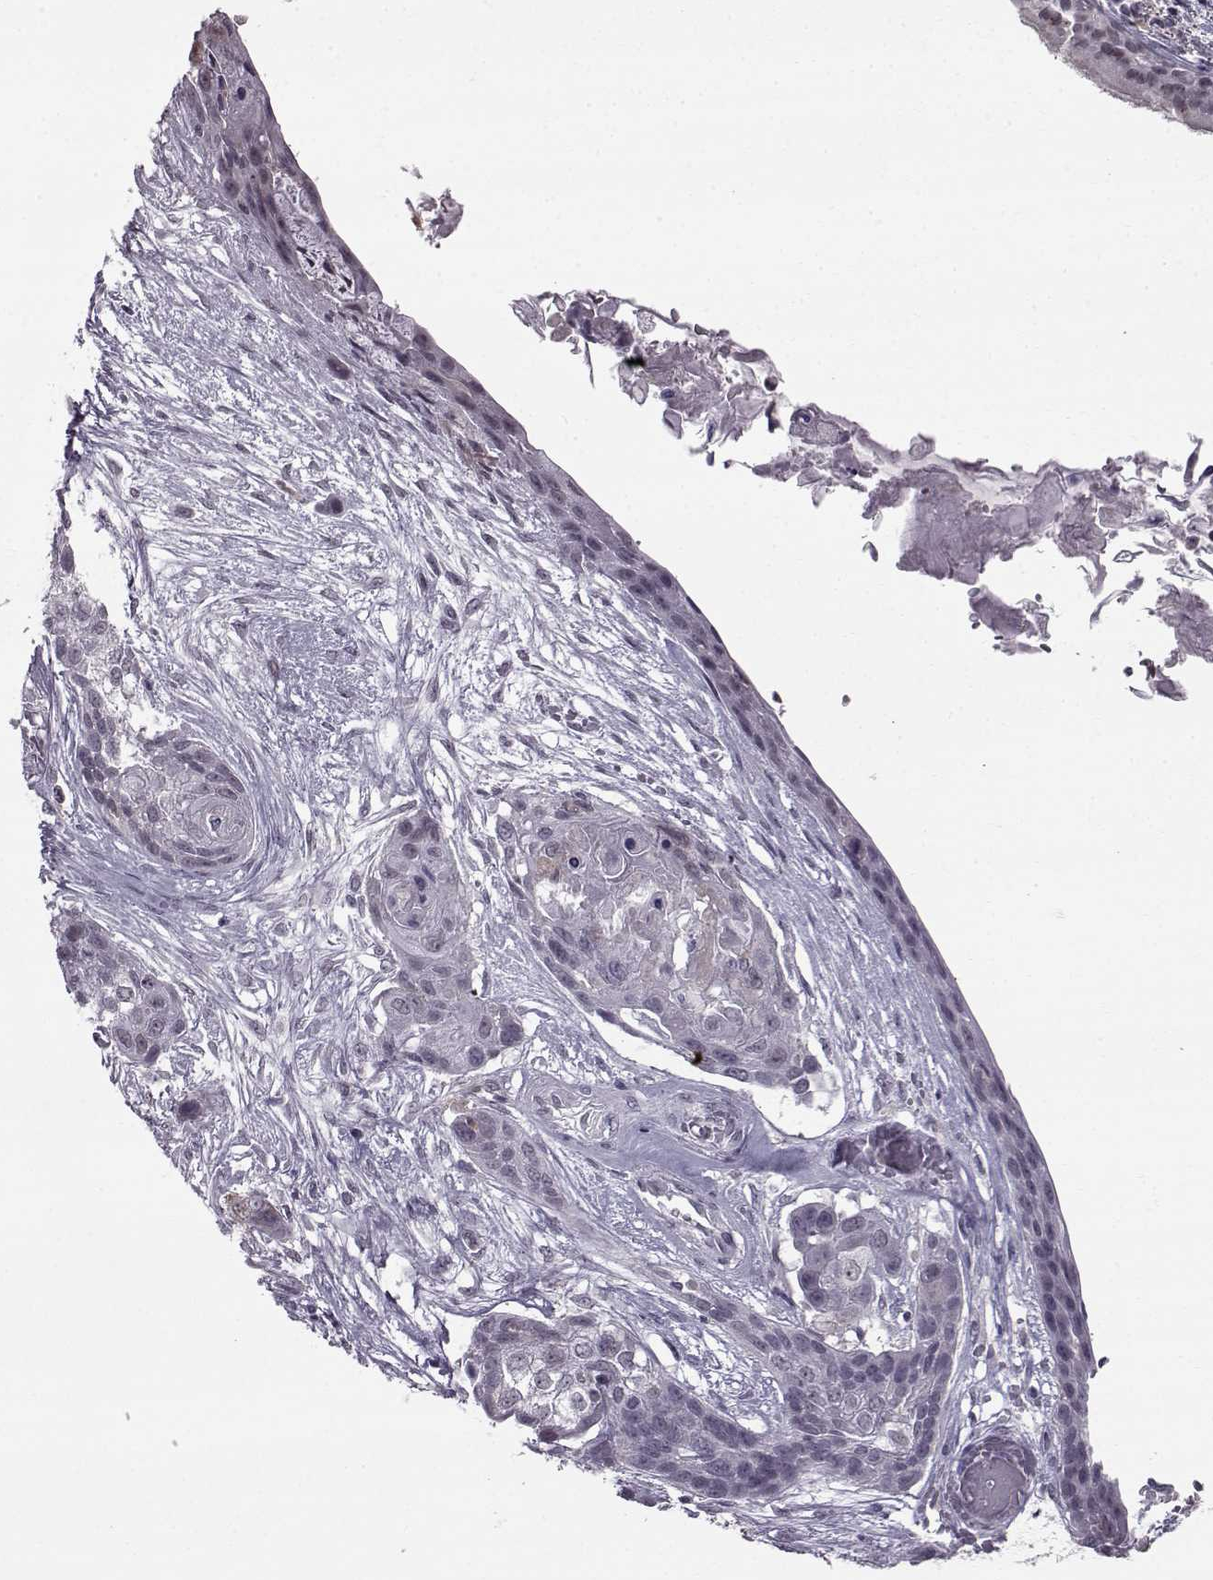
{"staining": {"intensity": "negative", "quantity": "none", "location": "none"}, "tissue": "lung cancer", "cell_type": "Tumor cells", "image_type": "cancer", "snomed": [{"axis": "morphology", "description": "Squamous cell carcinoma, NOS"}, {"axis": "topography", "description": "Lung"}], "caption": "Immunohistochemistry (IHC) of lung squamous cell carcinoma demonstrates no expression in tumor cells.", "gene": "SLC28A2", "patient": {"sex": "male", "age": 69}}